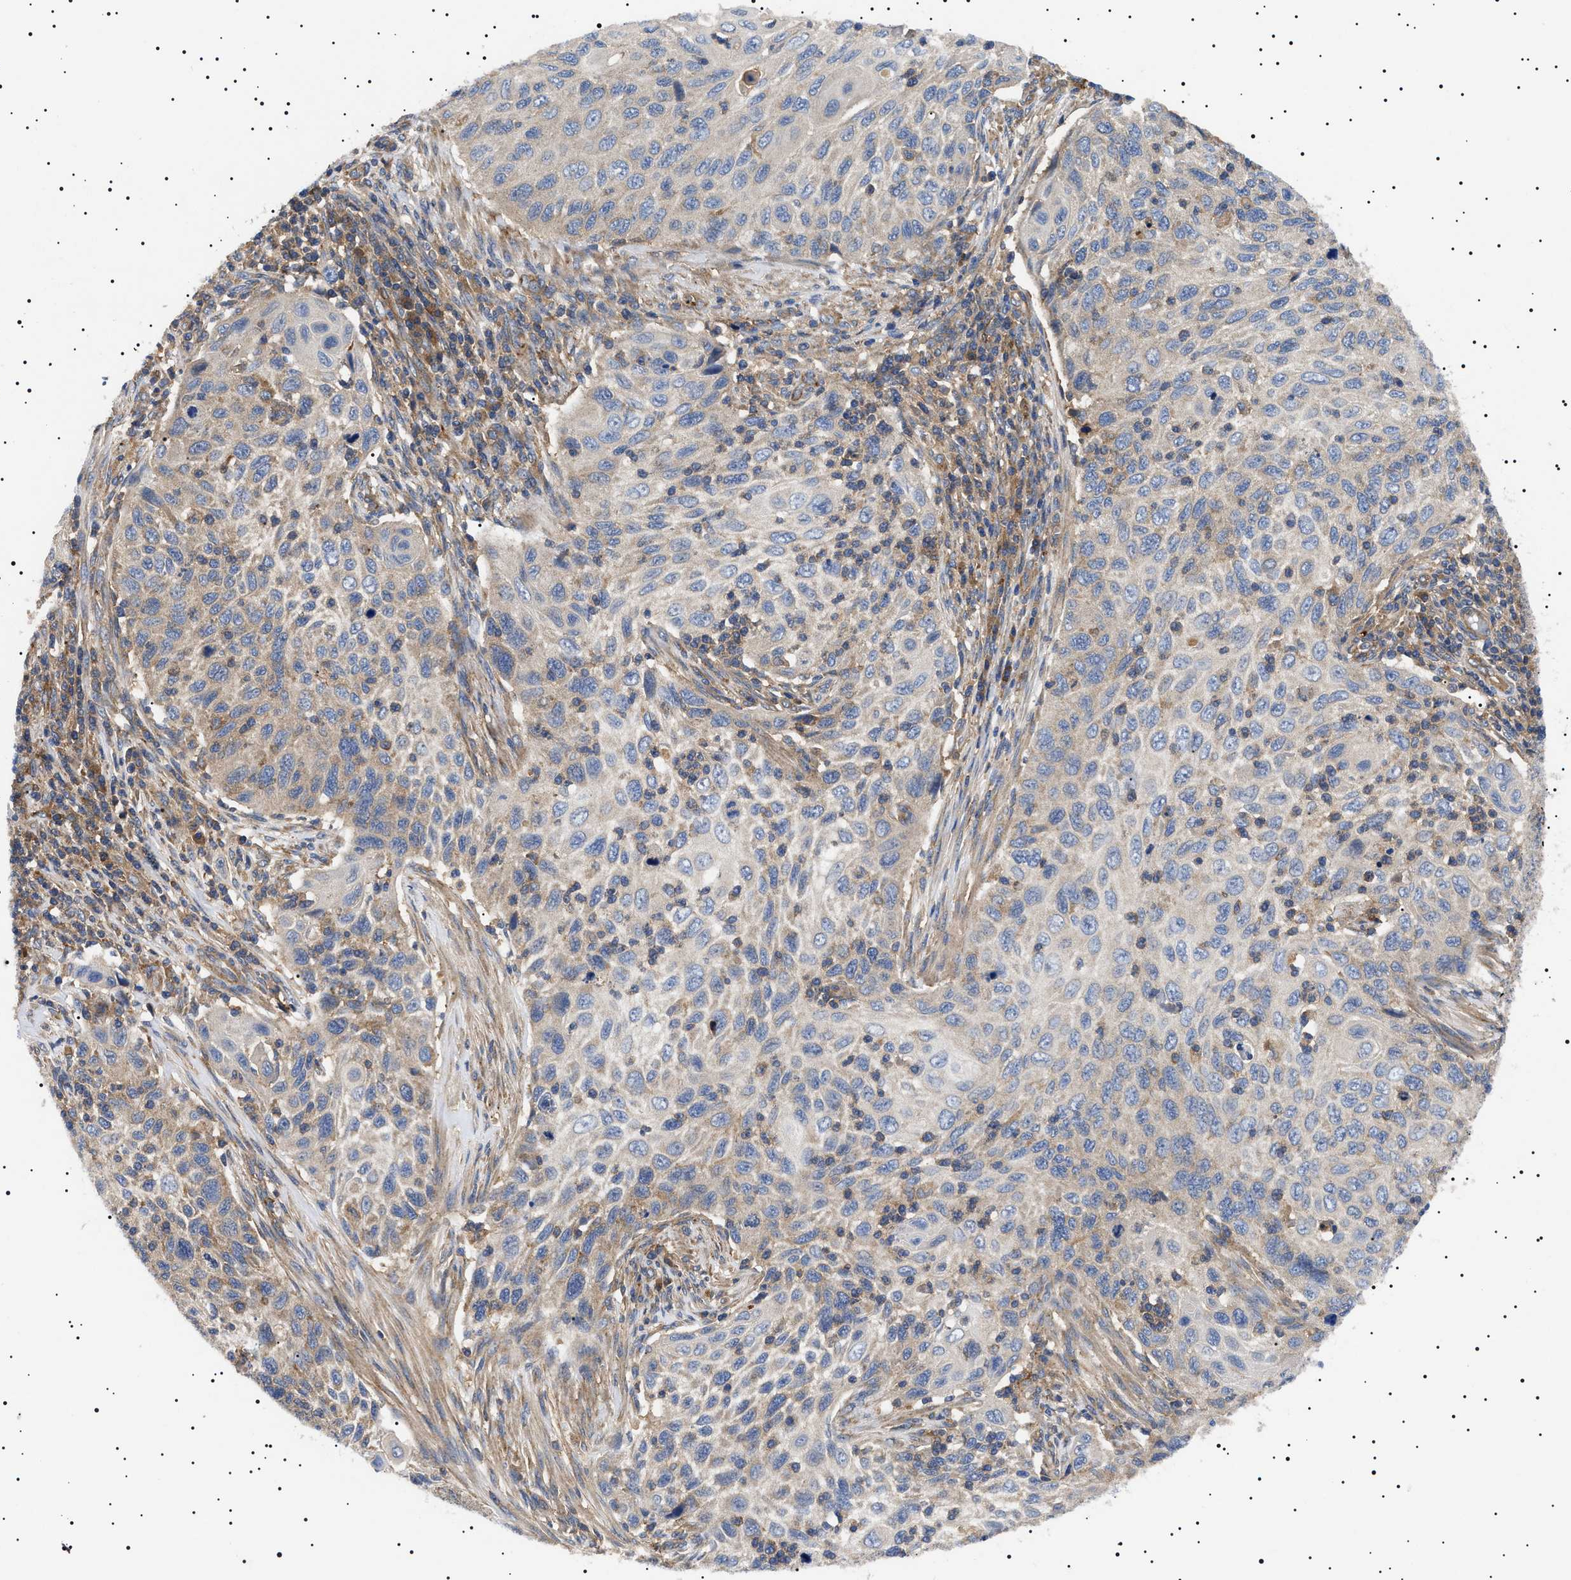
{"staining": {"intensity": "negative", "quantity": "none", "location": "none"}, "tissue": "cervical cancer", "cell_type": "Tumor cells", "image_type": "cancer", "snomed": [{"axis": "morphology", "description": "Squamous cell carcinoma, NOS"}, {"axis": "topography", "description": "Cervix"}], "caption": "An immunohistochemistry image of cervical cancer is shown. There is no staining in tumor cells of cervical cancer.", "gene": "TPP2", "patient": {"sex": "female", "age": 70}}